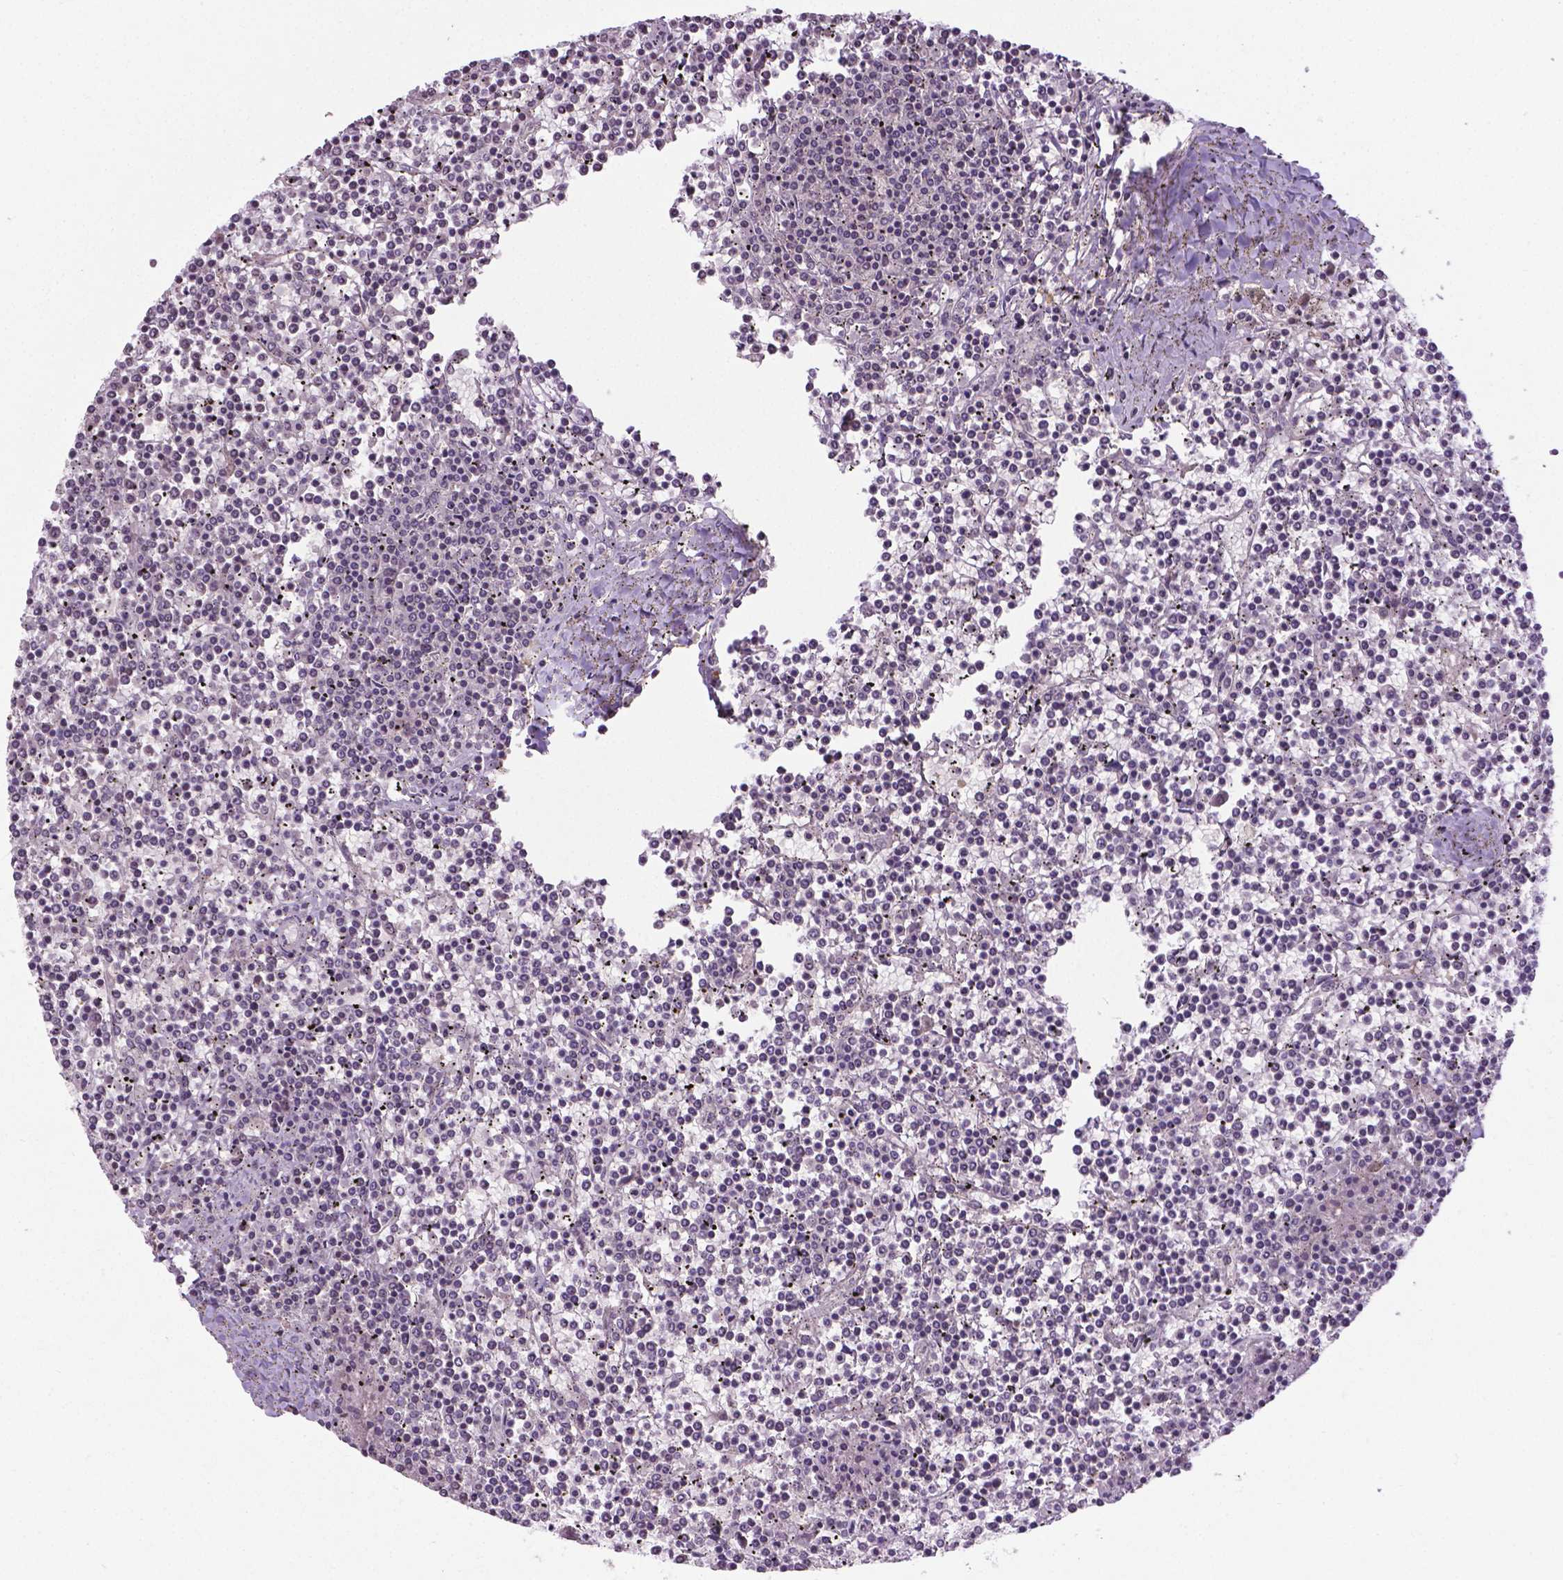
{"staining": {"intensity": "negative", "quantity": "none", "location": "none"}, "tissue": "lymphoma", "cell_type": "Tumor cells", "image_type": "cancer", "snomed": [{"axis": "morphology", "description": "Malignant lymphoma, non-Hodgkin's type, Low grade"}, {"axis": "topography", "description": "Spleen"}], "caption": "Tumor cells are negative for protein expression in human lymphoma.", "gene": "ANKRD54", "patient": {"sex": "female", "age": 19}}